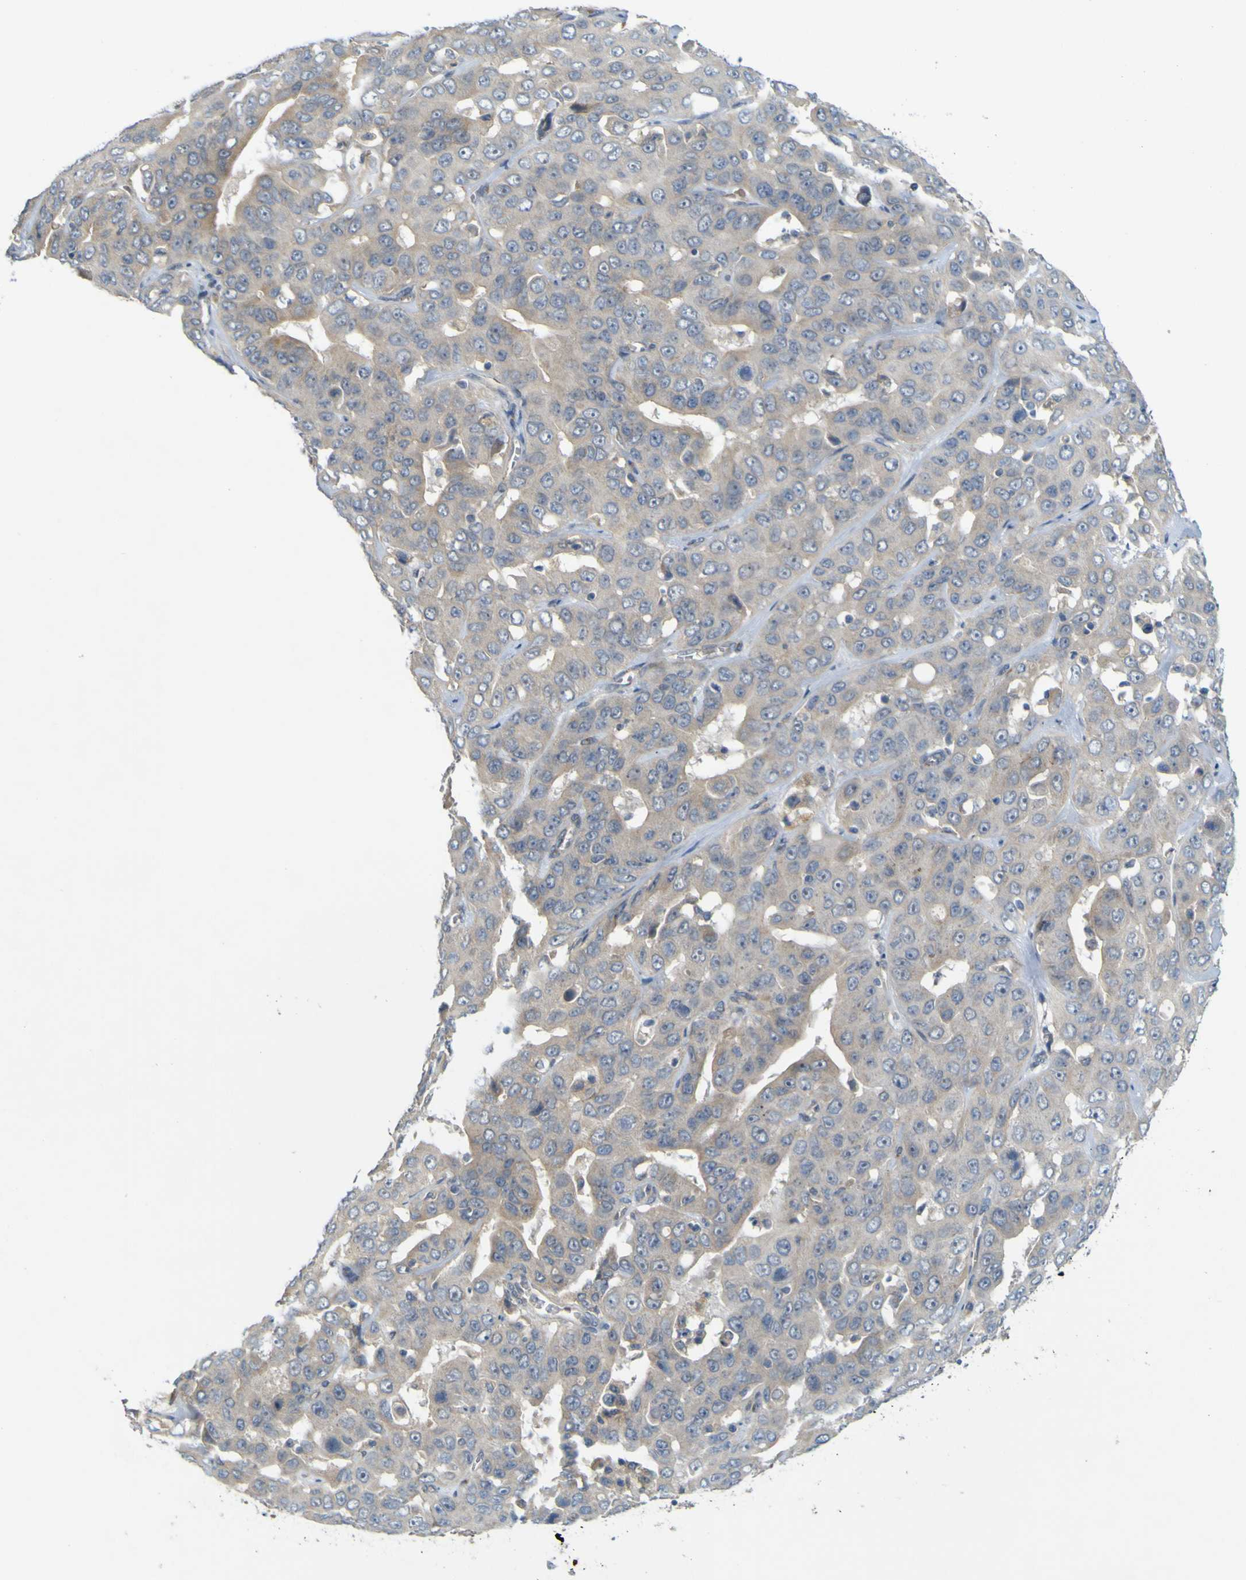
{"staining": {"intensity": "negative", "quantity": "none", "location": "none"}, "tissue": "liver cancer", "cell_type": "Tumor cells", "image_type": "cancer", "snomed": [{"axis": "morphology", "description": "Cholangiocarcinoma"}, {"axis": "topography", "description": "Liver"}], "caption": "Cholangiocarcinoma (liver) was stained to show a protein in brown. There is no significant staining in tumor cells.", "gene": "IGF2R", "patient": {"sex": "female", "age": 52}}